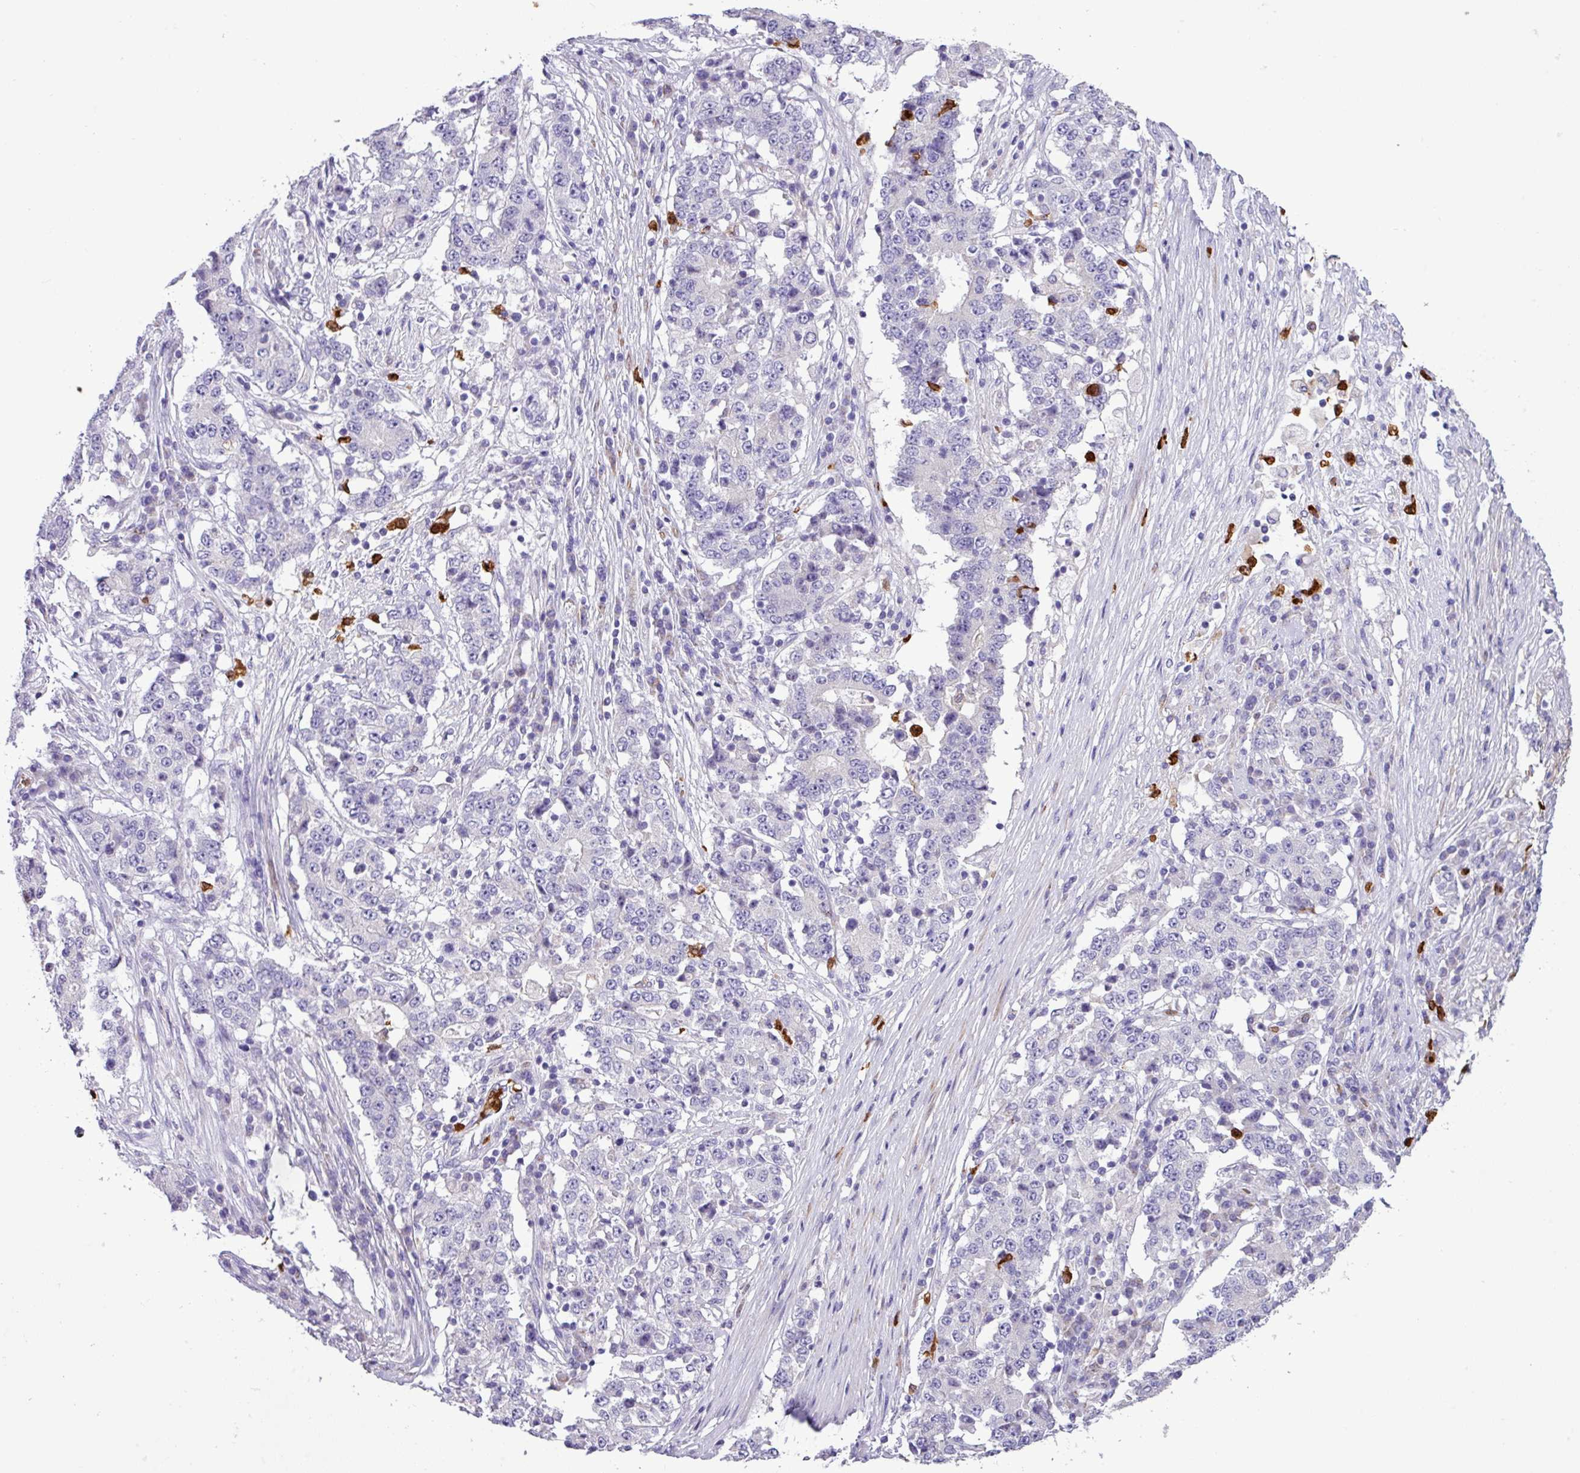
{"staining": {"intensity": "negative", "quantity": "none", "location": "none"}, "tissue": "stomach cancer", "cell_type": "Tumor cells", "image_type": "cancer", "snomed": [{"axis": "morphology", "description": "Adenocarcinoma, NOS"}, {"axis": "topography", "description": "Stomach"}], "caption": "Adenocarcinoma (stomach) was stained to show a protein in brown. There is no significant expression in tumor cells.", "gene": "MGAT4B", "patient": {"sex": "male", "age": 59}}